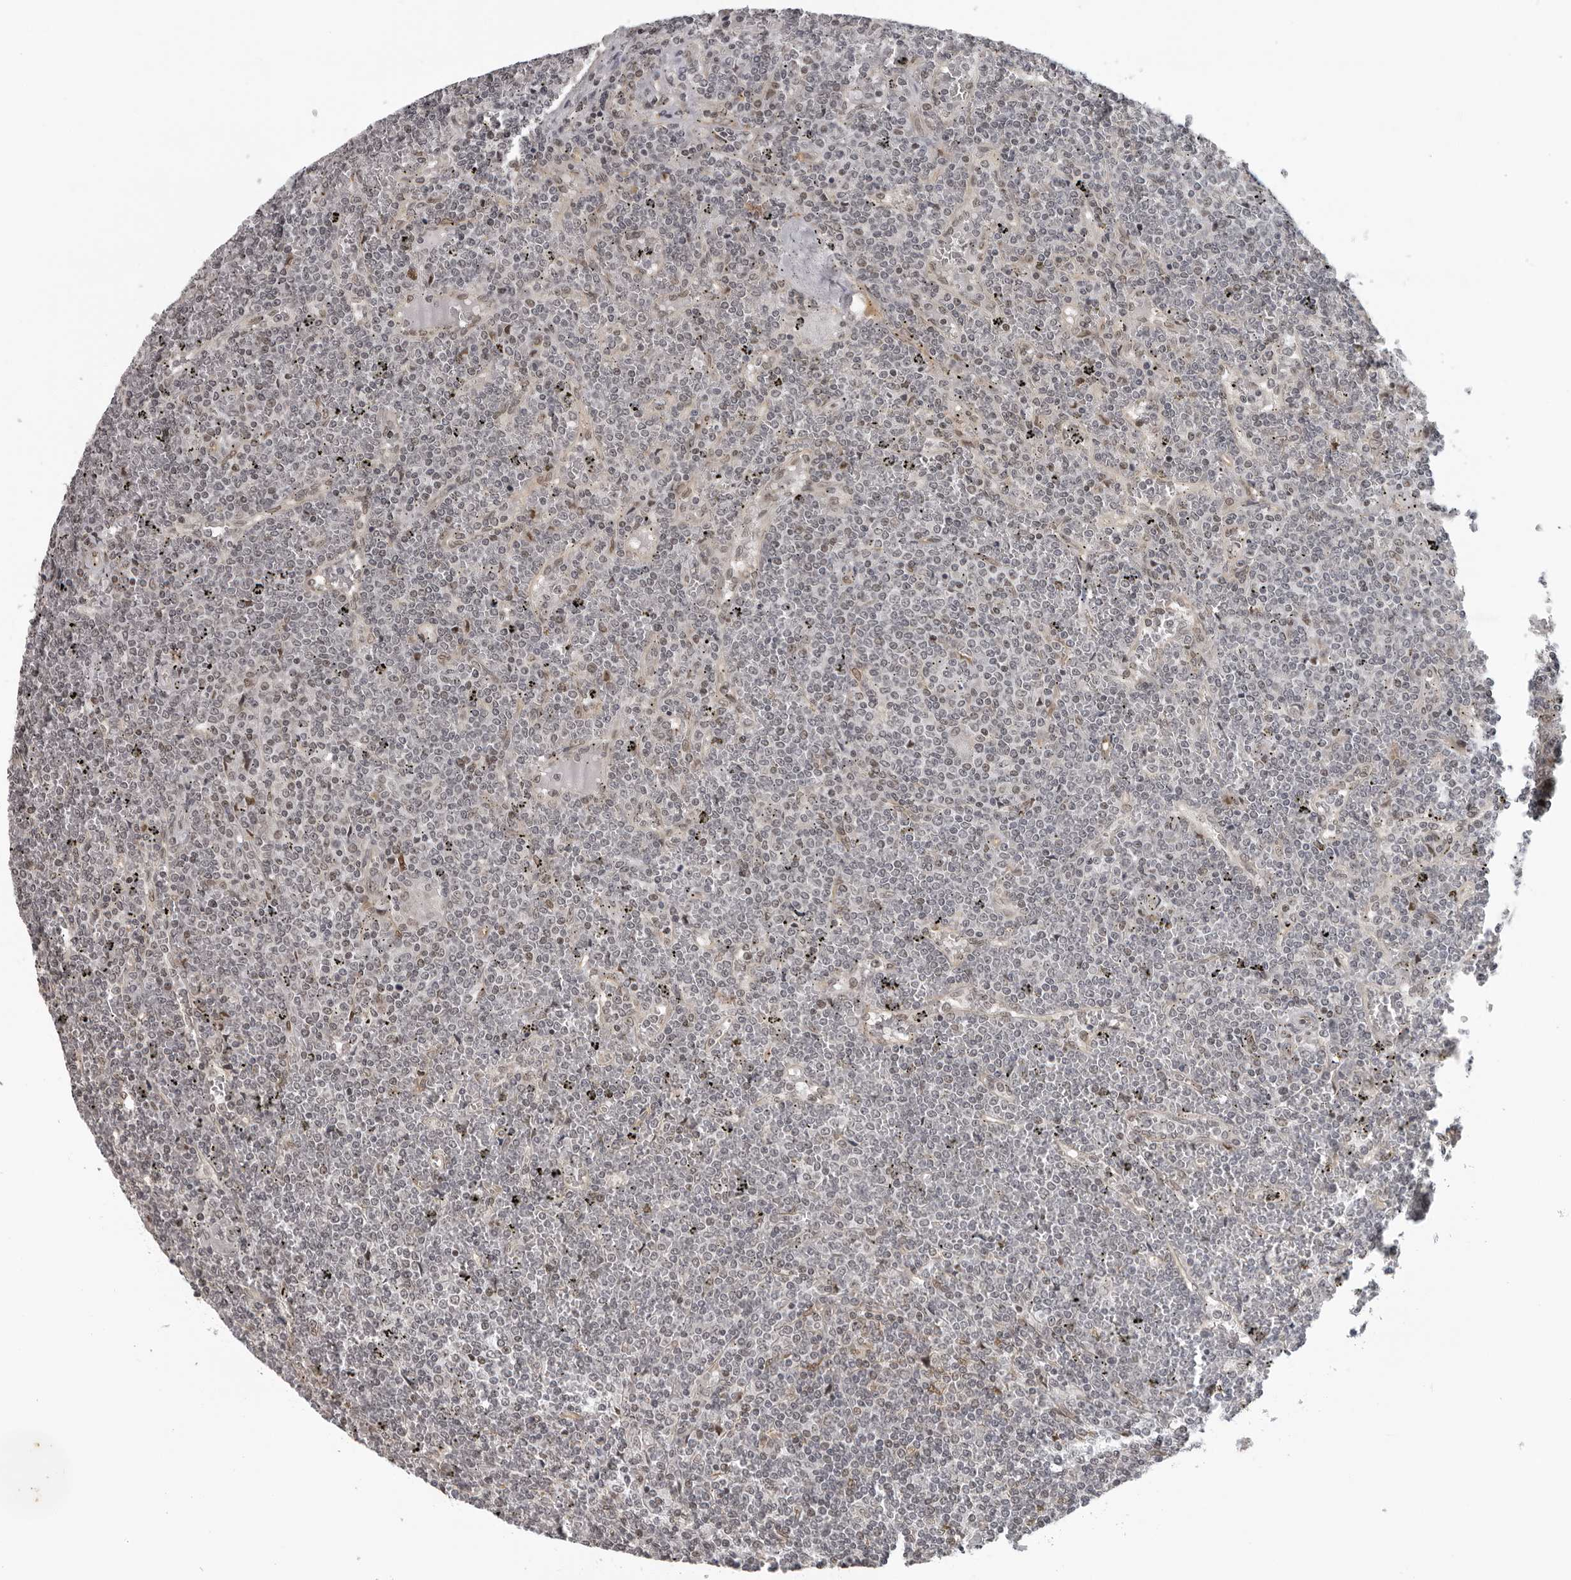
{"staining": {"intensity": "weak", "quantity": "<25%", "location": "nuclear"}, "tissue": "lymphoma", "cell_type": "Tumor cells", "image_type": "cancer", "snomed": [{"axis": "morphology", "description": "Malignant lymphoma, non-Hodgkin's type, Low grade"}, {"axis": "topography", "description": "Spleen"}], "caption": "Immunohistochemistry (IHC) image of neoplastic tissue: low-grade malignant lymphoma, non-Hodgkin's type stained with DAB reveals no significant protein expression in tumor cells. (Brightfield microscopy of DAB (3,3'-diaminobenzidine) IHC at high magnification).", "gene": "MAF", "patient": {"sex": "female", "age": 19}}